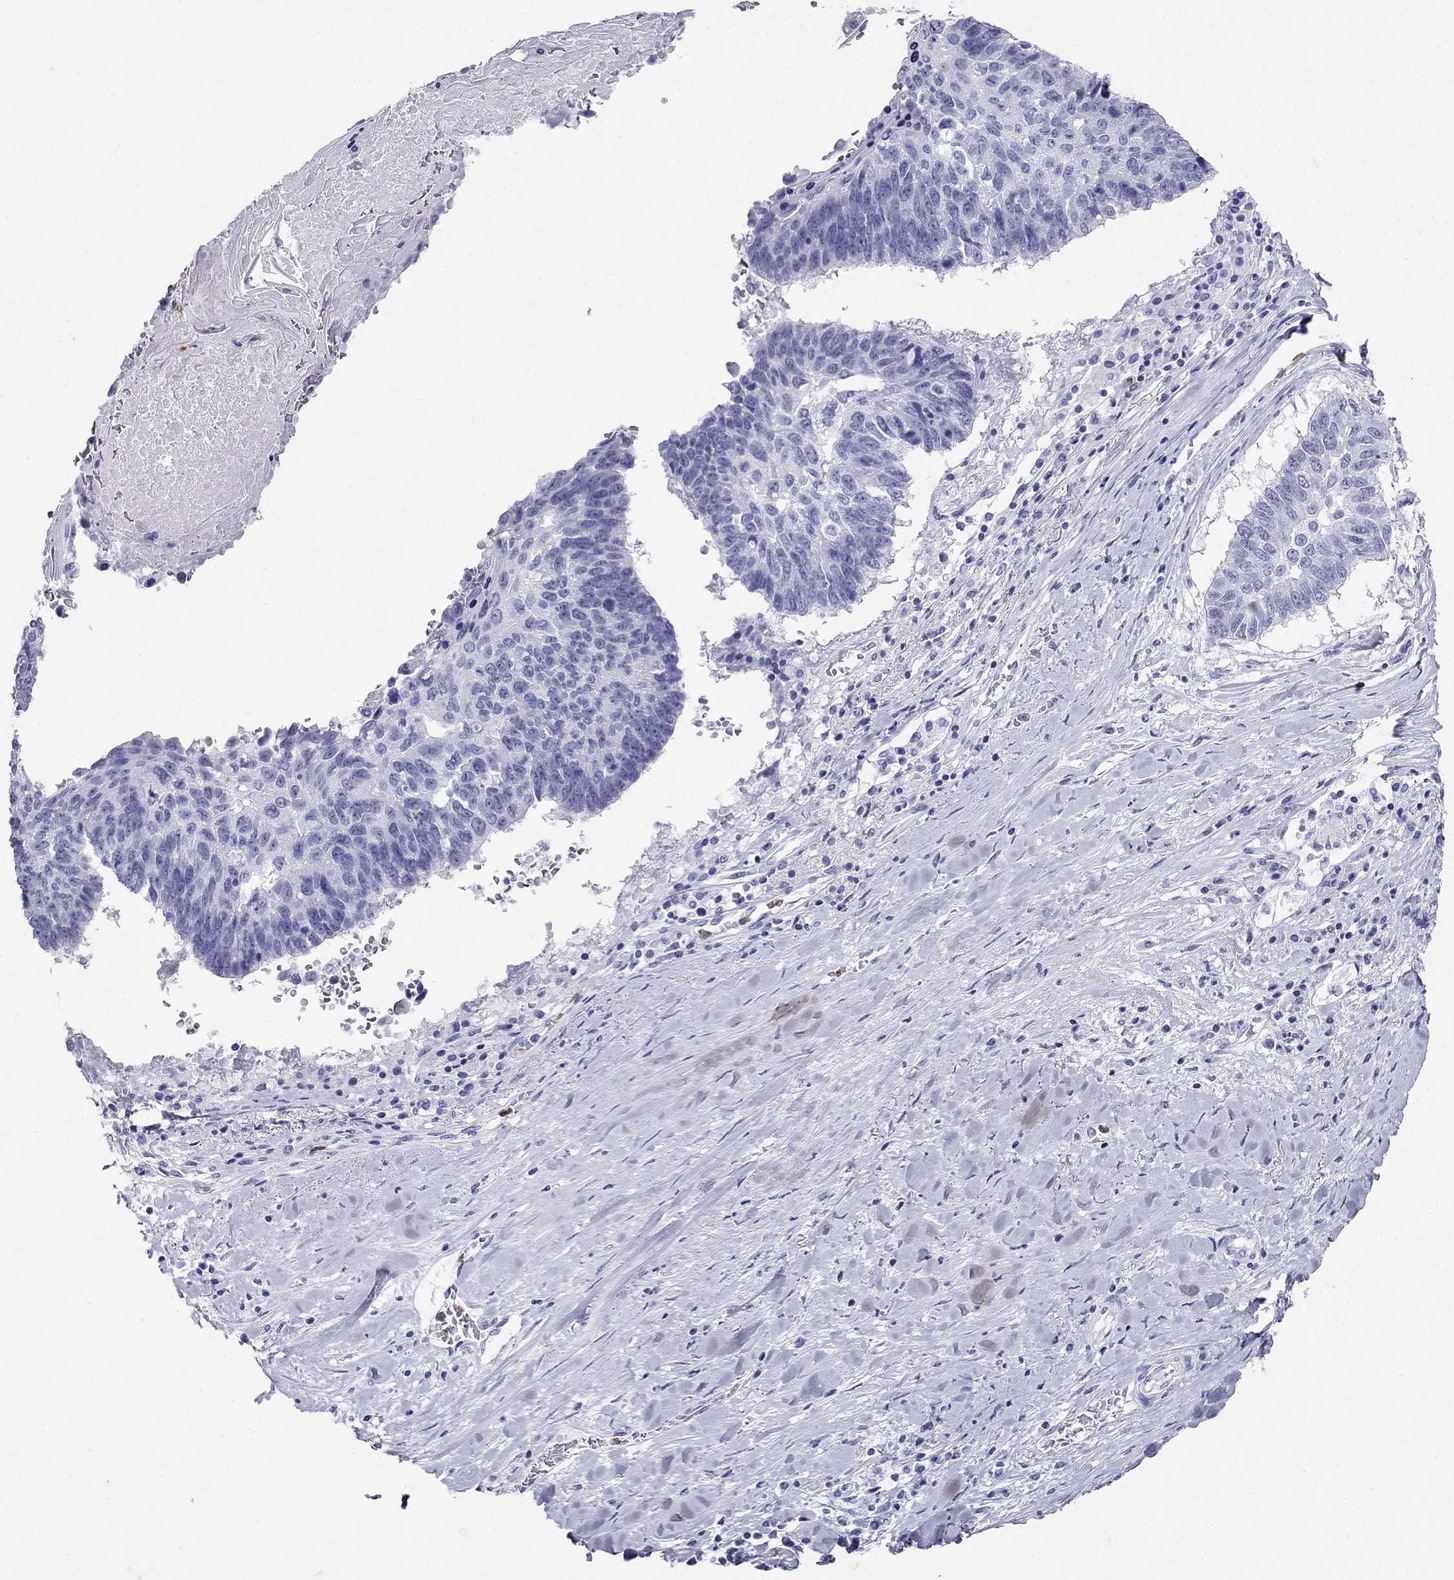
{"staining": {"intensity": "negative", "quantity": "none", "location": "none"}, "tissue": "lung cancer", "cell_type": "Tumor cells", "image_type": "cancer", "snomed": [{"axis": "morphology", "description": "Squamous cell carcinoma, NOS"}, {"axis": "topography", "description": "Lung"}], "caption": "The photomicrograph reveals no significant positivity in tumor cells of squamous cell carcinoma (lung). (Immunohistochemistry, brightfield microscopy, high magnification).", "gene": "PPP1R36", "patient": {"sex": "male", "age": 73}}